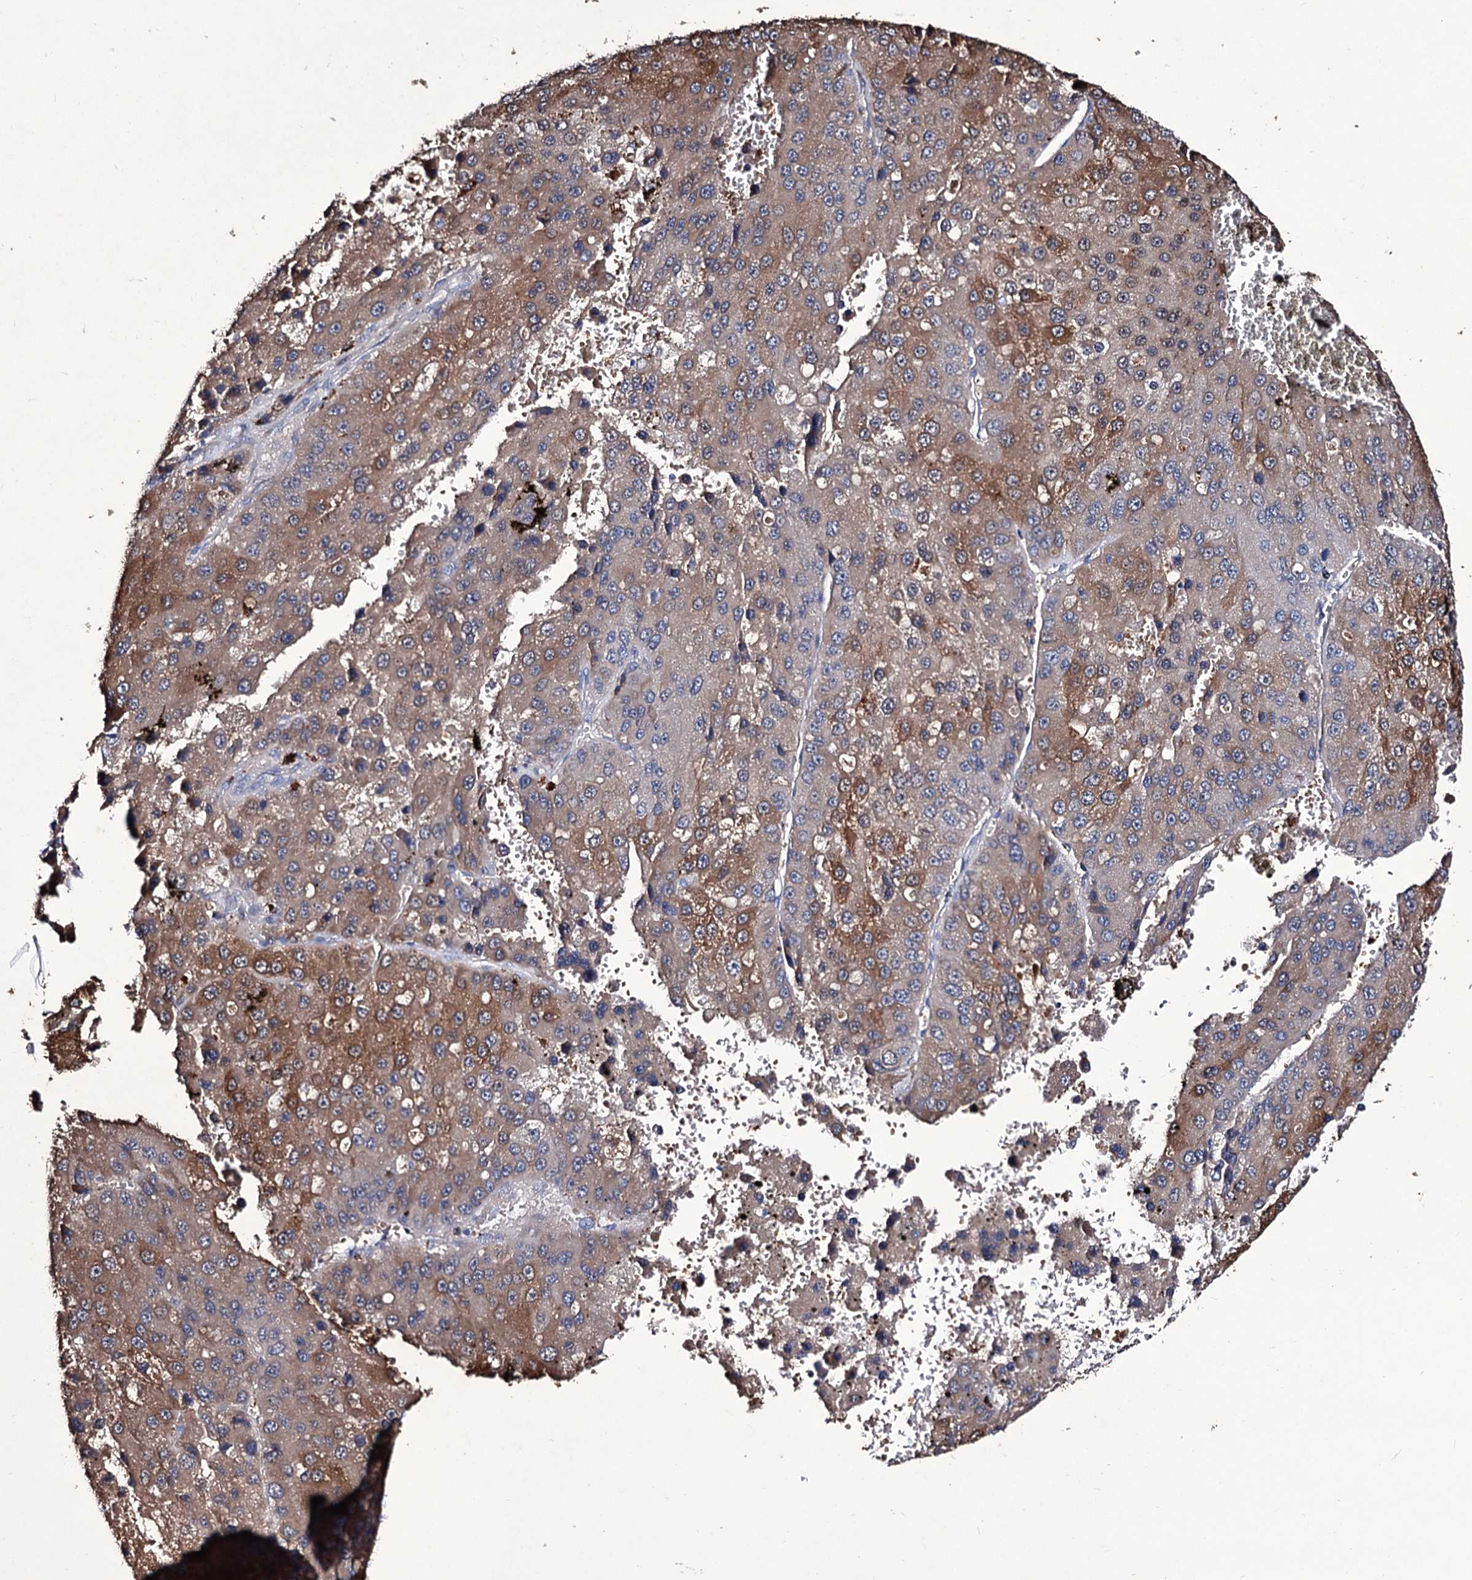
{"staining": {"intensity": "moderate", "quantity": ">75%", "location": "cytoplasmic/membranous"}, "tissue": "liver cancer", "cell_type": "Tumor cells", "image_type": "cancer", "snomed": [{"axis": "morphology", "description": "Carcinoma, Hepatocellular, NOS"}, {"axis": "topography", "description": "Liver"}], "caption": "IHC of liver cancer displays medium levels of moderate cytoplasmic/membranous staining in approximately >75% of tumor cells.", "gene": "TUBGCP5", "patient": {"sex": "female", "age": 73}}